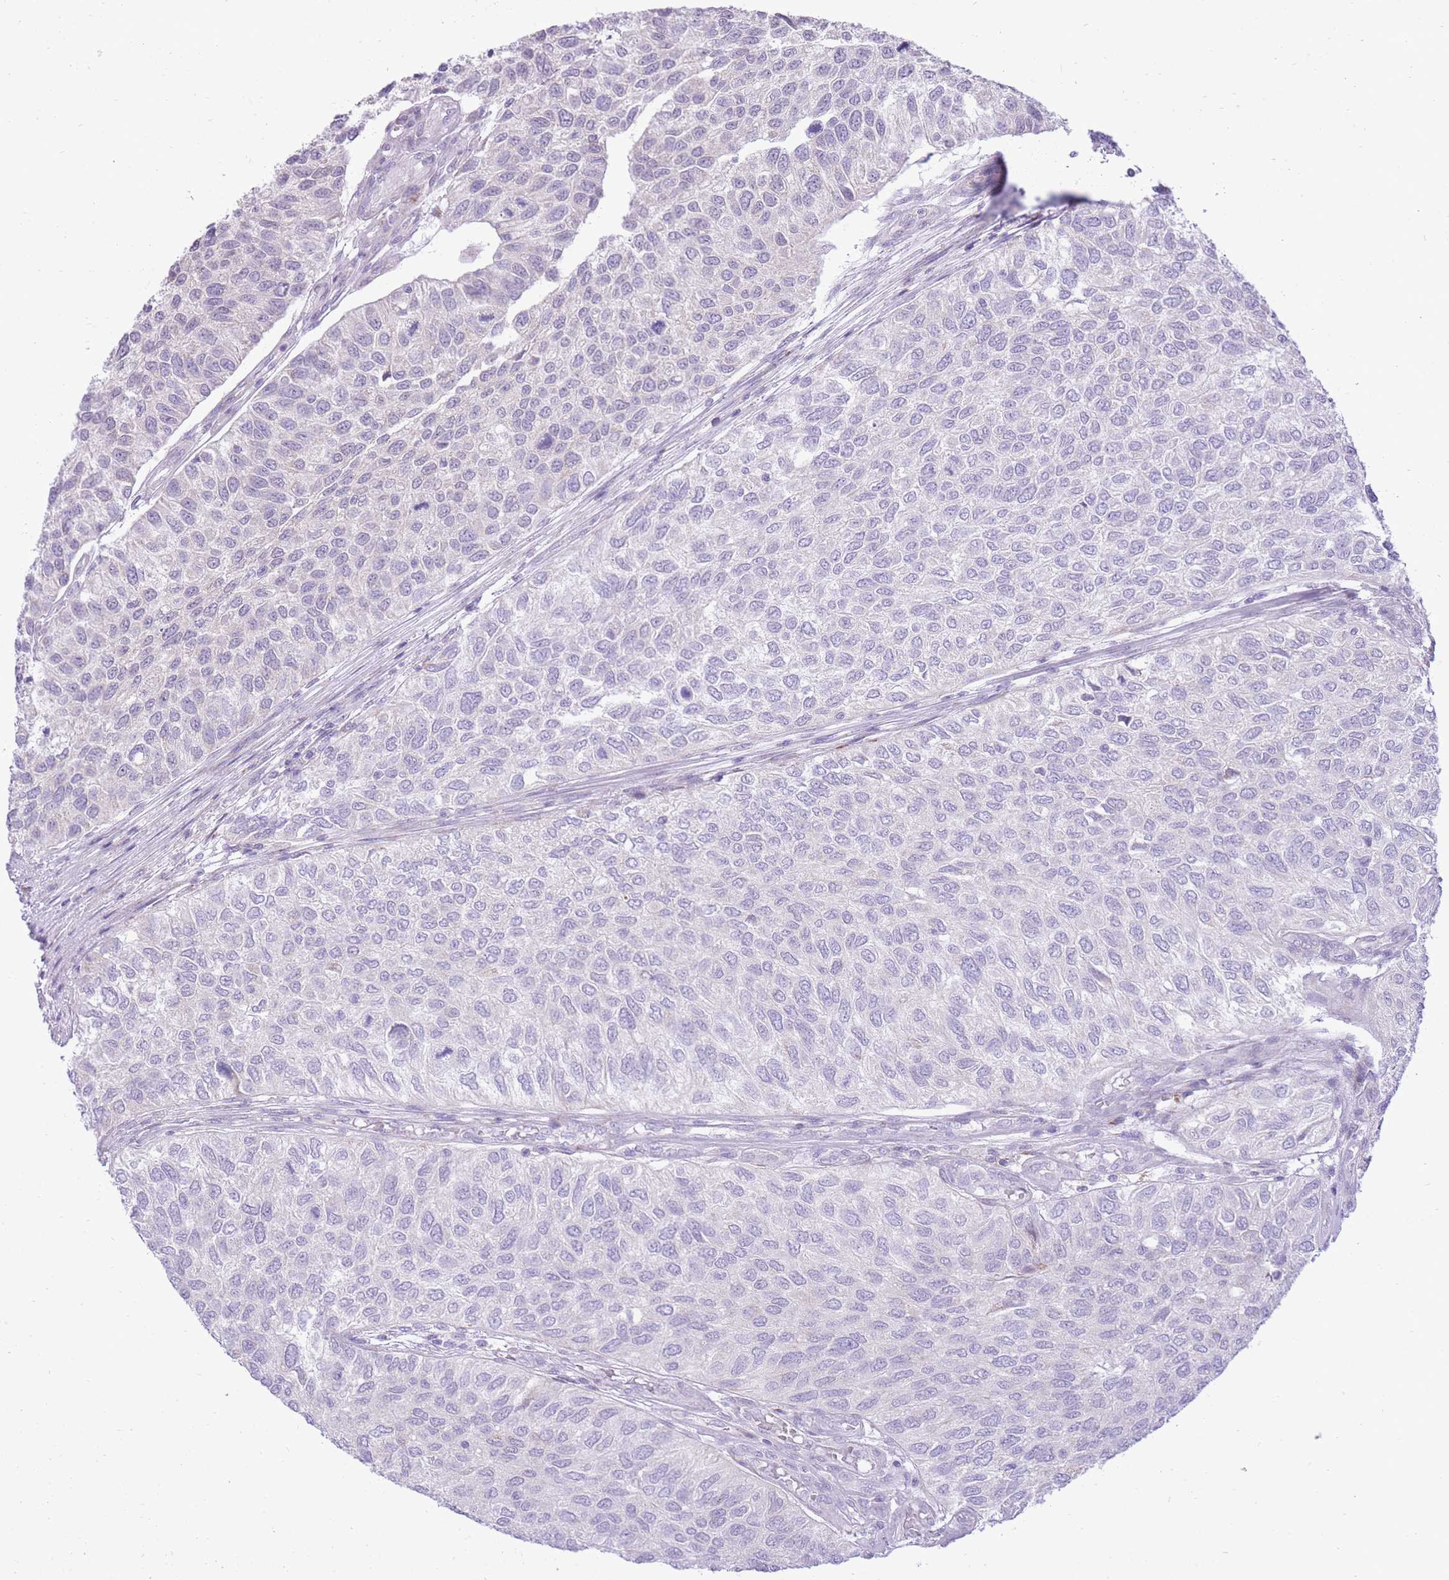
{"staining": {"intensity": "negative", "quantity": "none", "location": "none"}, "tissue": "urothelial cancer", "cell_type": "Tumor cells", "image_type": "cancer", "snomed": [{"axis": "morphology", "description": "Urothelial carcinoma, NOS"}, {"axis": "topography", "description": "Urinary bladder"}], "caption": "An IHC histopathology image of transitional cell carcinoma is shown. There is no staining in tumor cells of transitional cell carcinoma.", "gene": "DENND2D", "patient": {"sex": "male", "age": 55}}